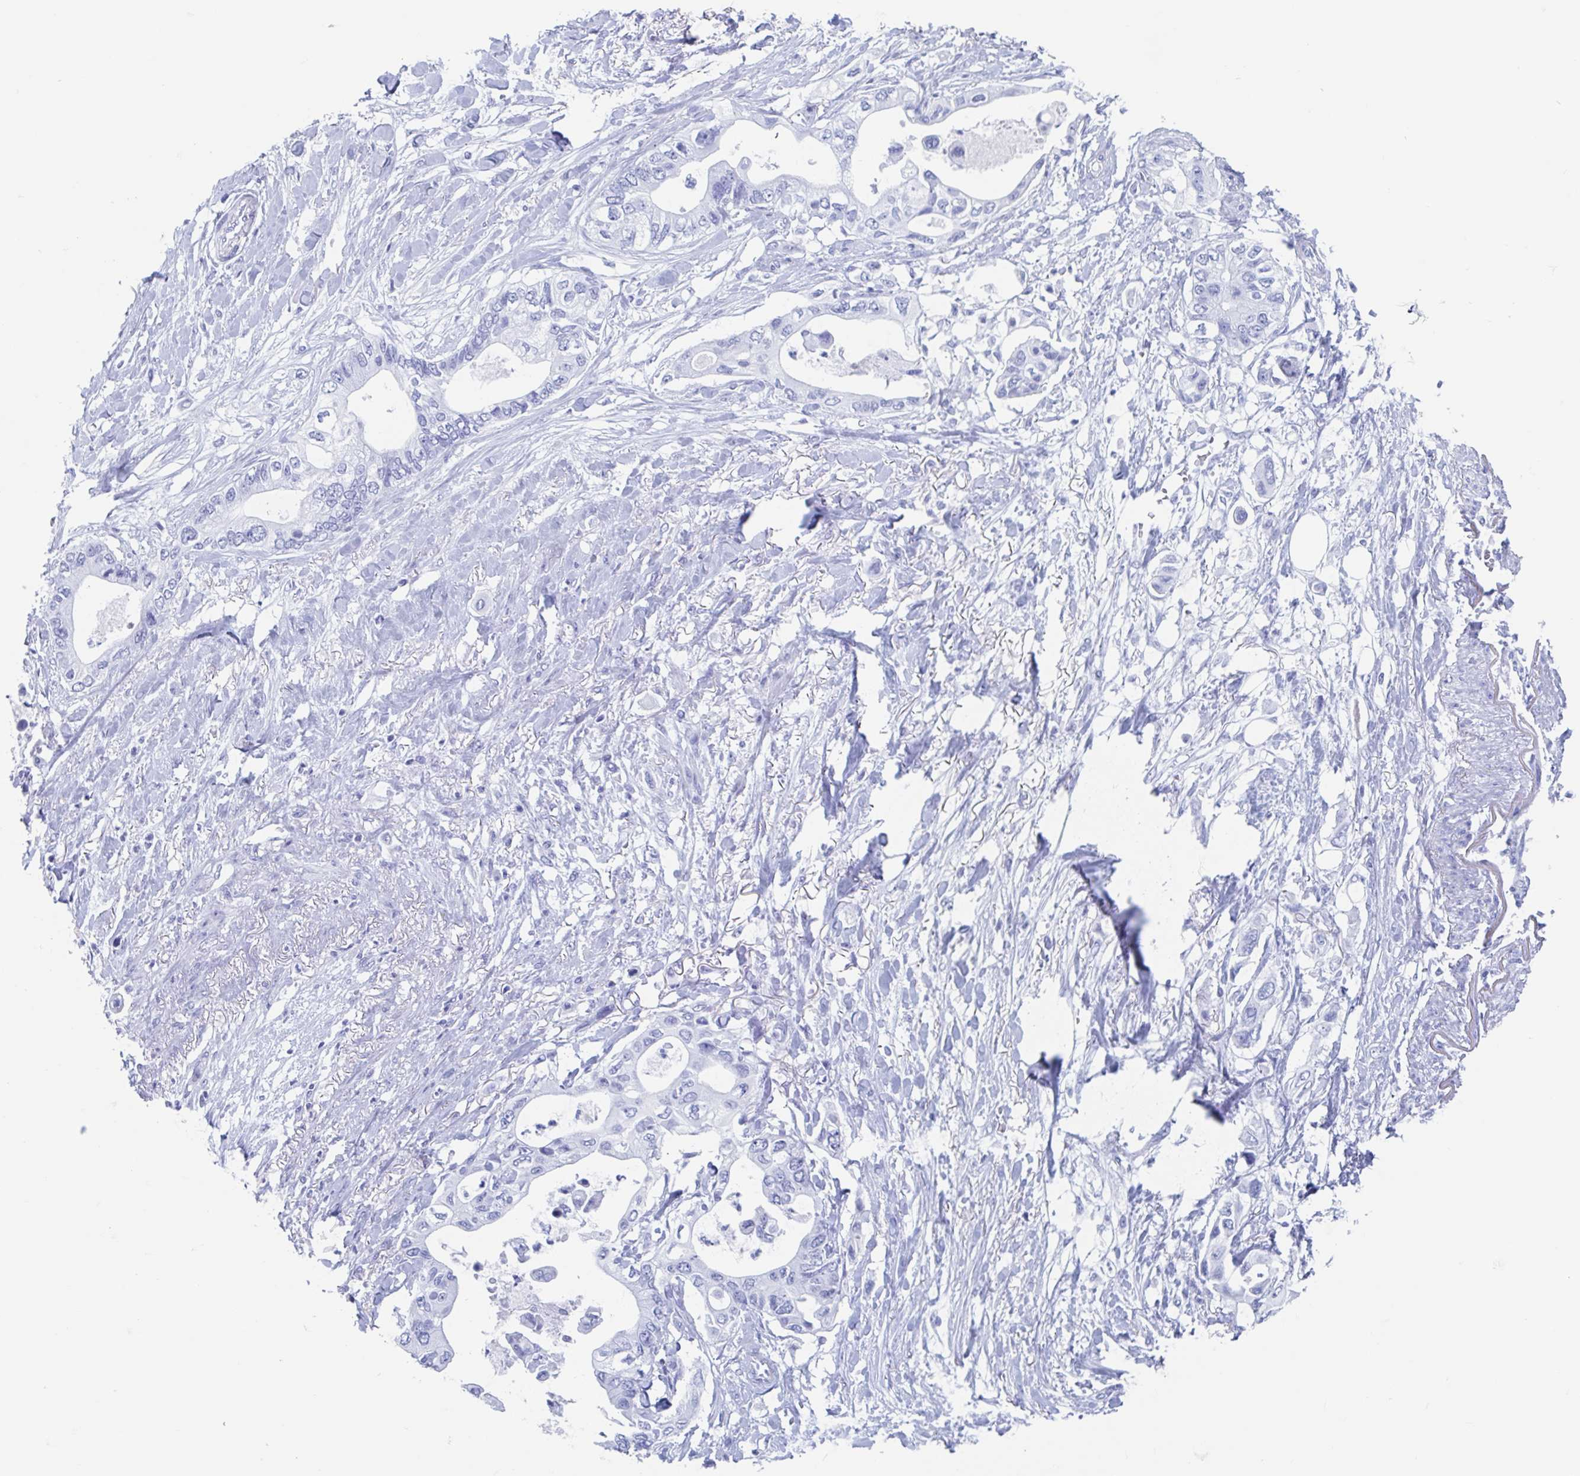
{"staining": {"intensity": "negative", "quantity": "none", "location": "none"}, "tissue": "pancreatic cancer", "cell_type": "Tumor cells", "image_type": "cancer", "snomed": [{"axis": "morphology", "description": "Adenocarcinoma, NOS"}, {"axis": "topography", "description": "Pancreas"}], "caption": "This is a histopathology image of IHC staining of pancreatic adenocarcinoma, which shows no positivity in tumor cells.", "gene": "HDGFL1", "patient": {"sex": "female", "age": 63}}